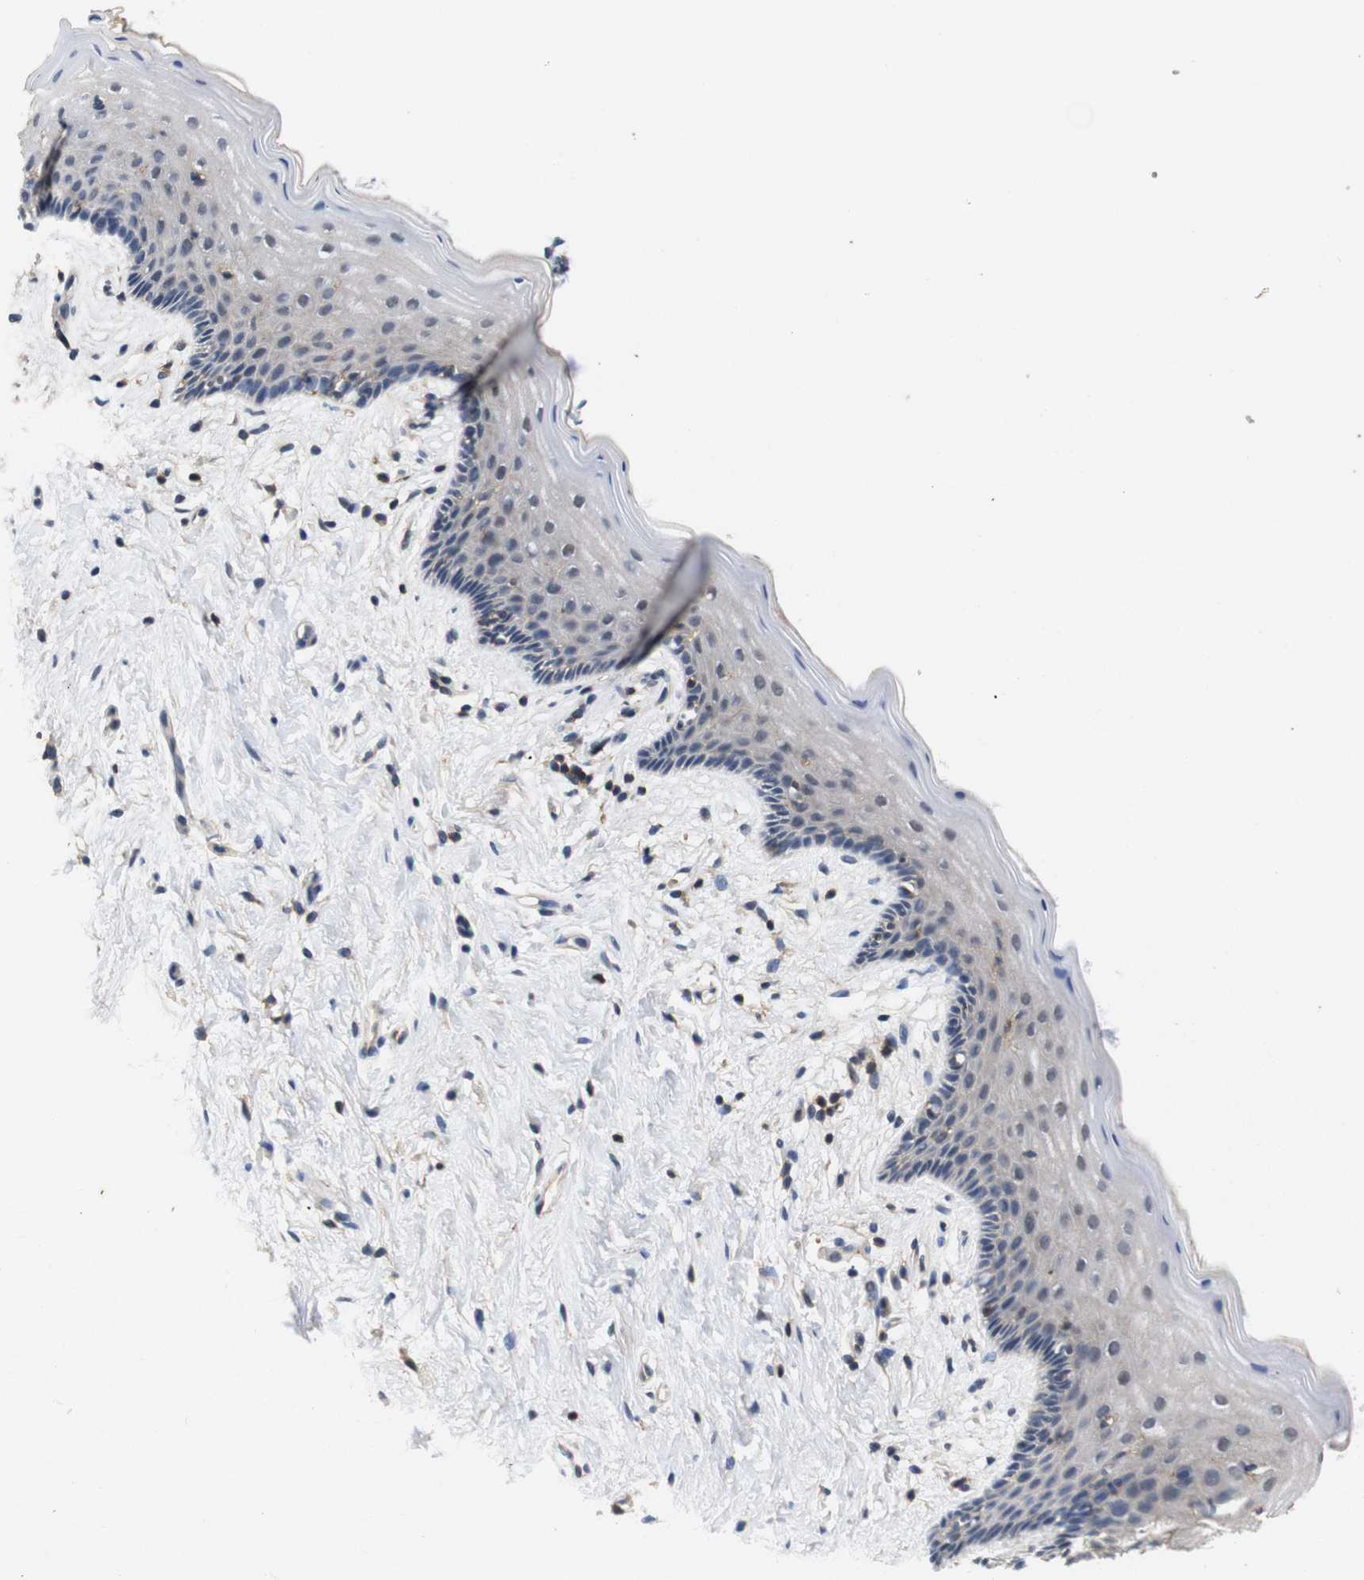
{"staining": {"intensity": "negative", "quantity": "none", "location": "none"}, "tissue": "vagina", "cell_type": "Squamous epithelial cells", "image_type": "normal", "snomed": [{"axis": "morphology", "description": "Normal tissue, NOS"}, {"axis": "topography", "description": "Vagina"}], "caption": "Protein analysis of unremarkable vagina demonstrates no significant positivity in squamous epithelial cells.", "gene": "BRWD3", "patient": {"sex": "female", "age": 44}}